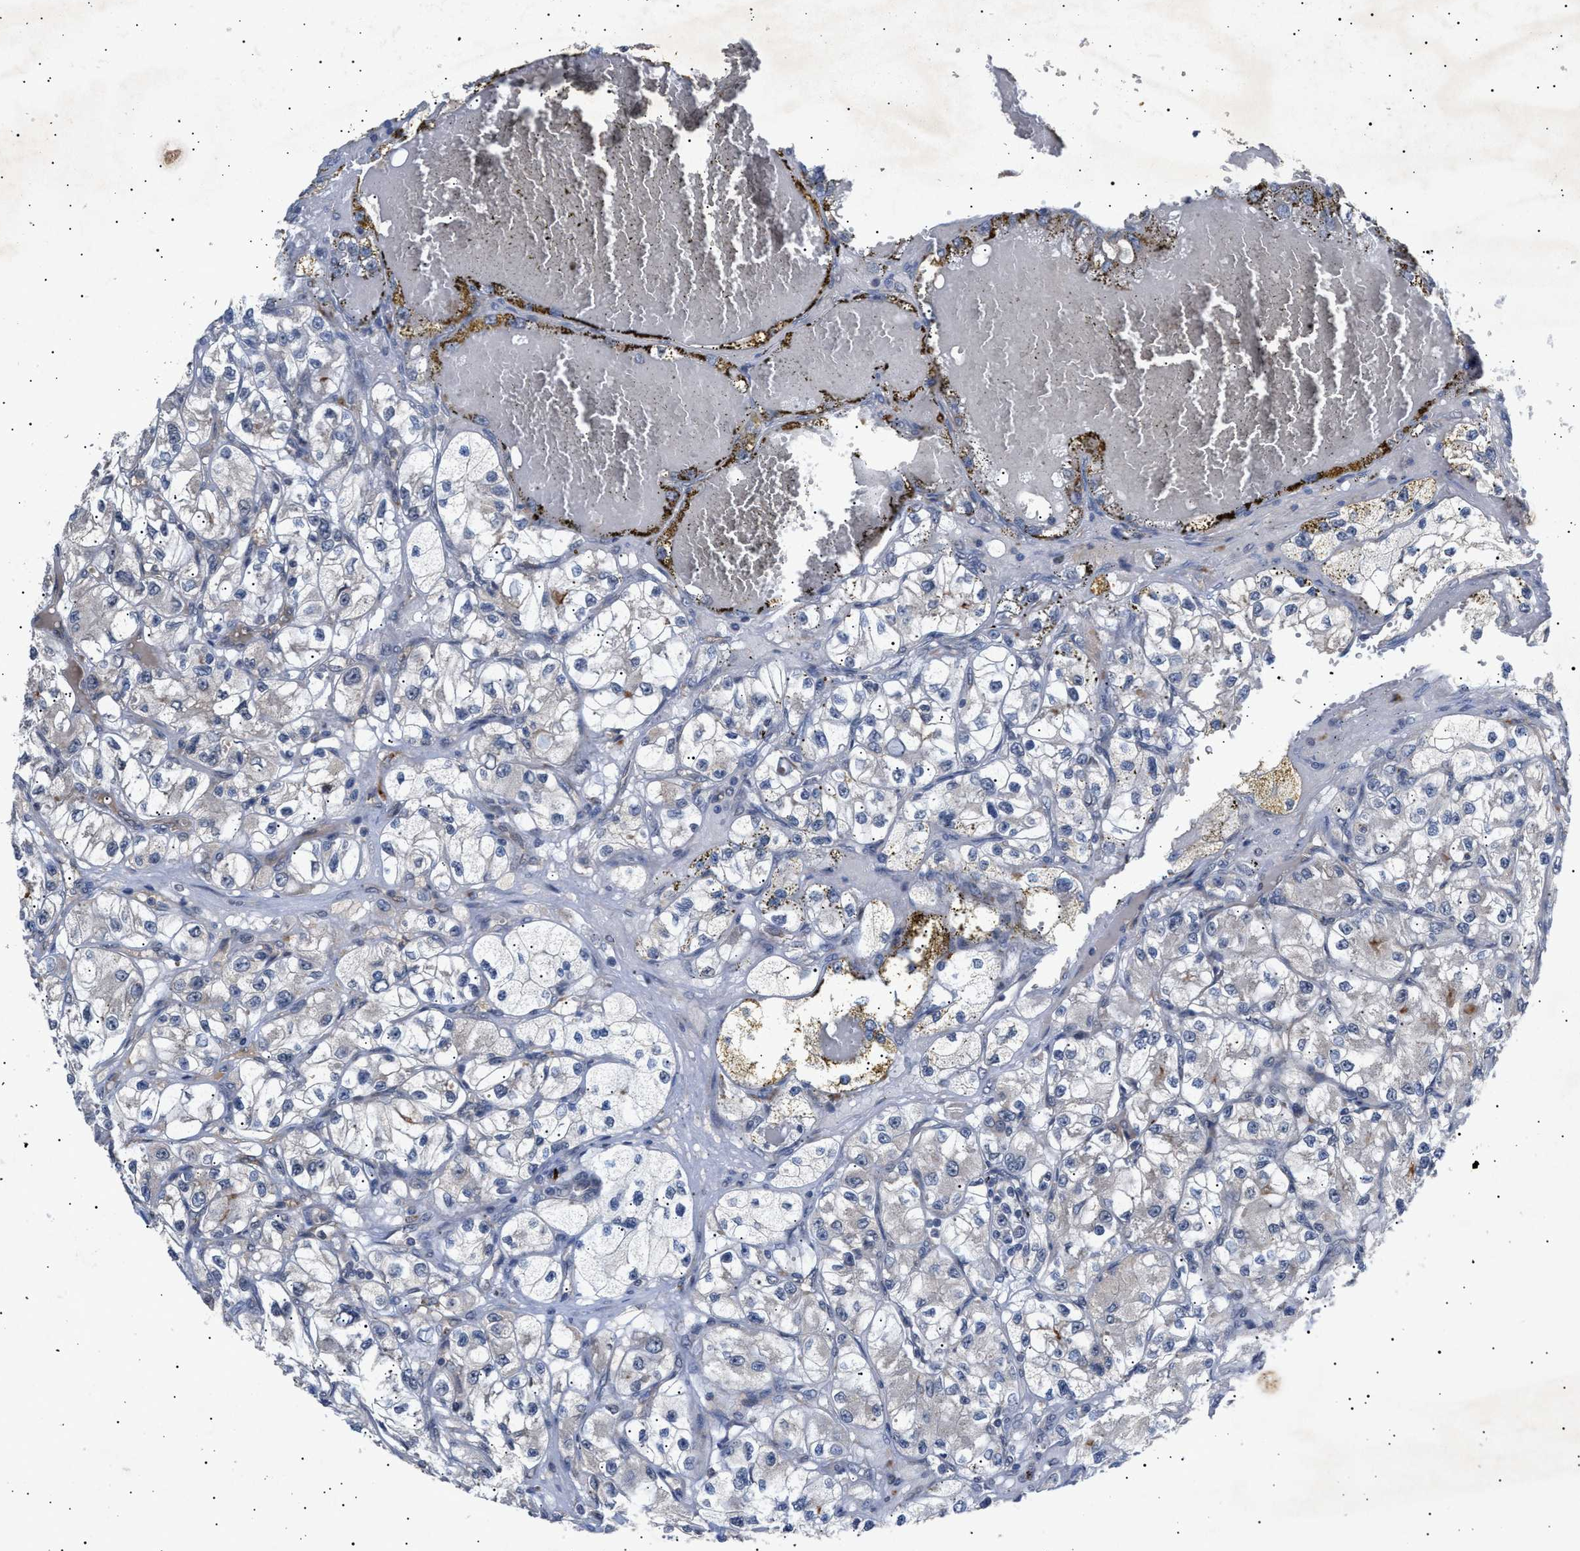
{"staining": {"intensity": "negative", "quantity": "none", "location": "none"}, "tissue": "renal cancer", "cell_type": "Tumor cells", "image_type": "cancer", "snomed": [{"axis": "morphology", "description": "Adenocarcinoma, NOS"}, {"axis": "topography", "description": "Kidney"}], "caption": "The photomicrograph reveals no significant positivity in tumor cells of renal adenocarcinoma.", "gene": "SIRT5", "patient": {"sex": "female", "age": 57}}